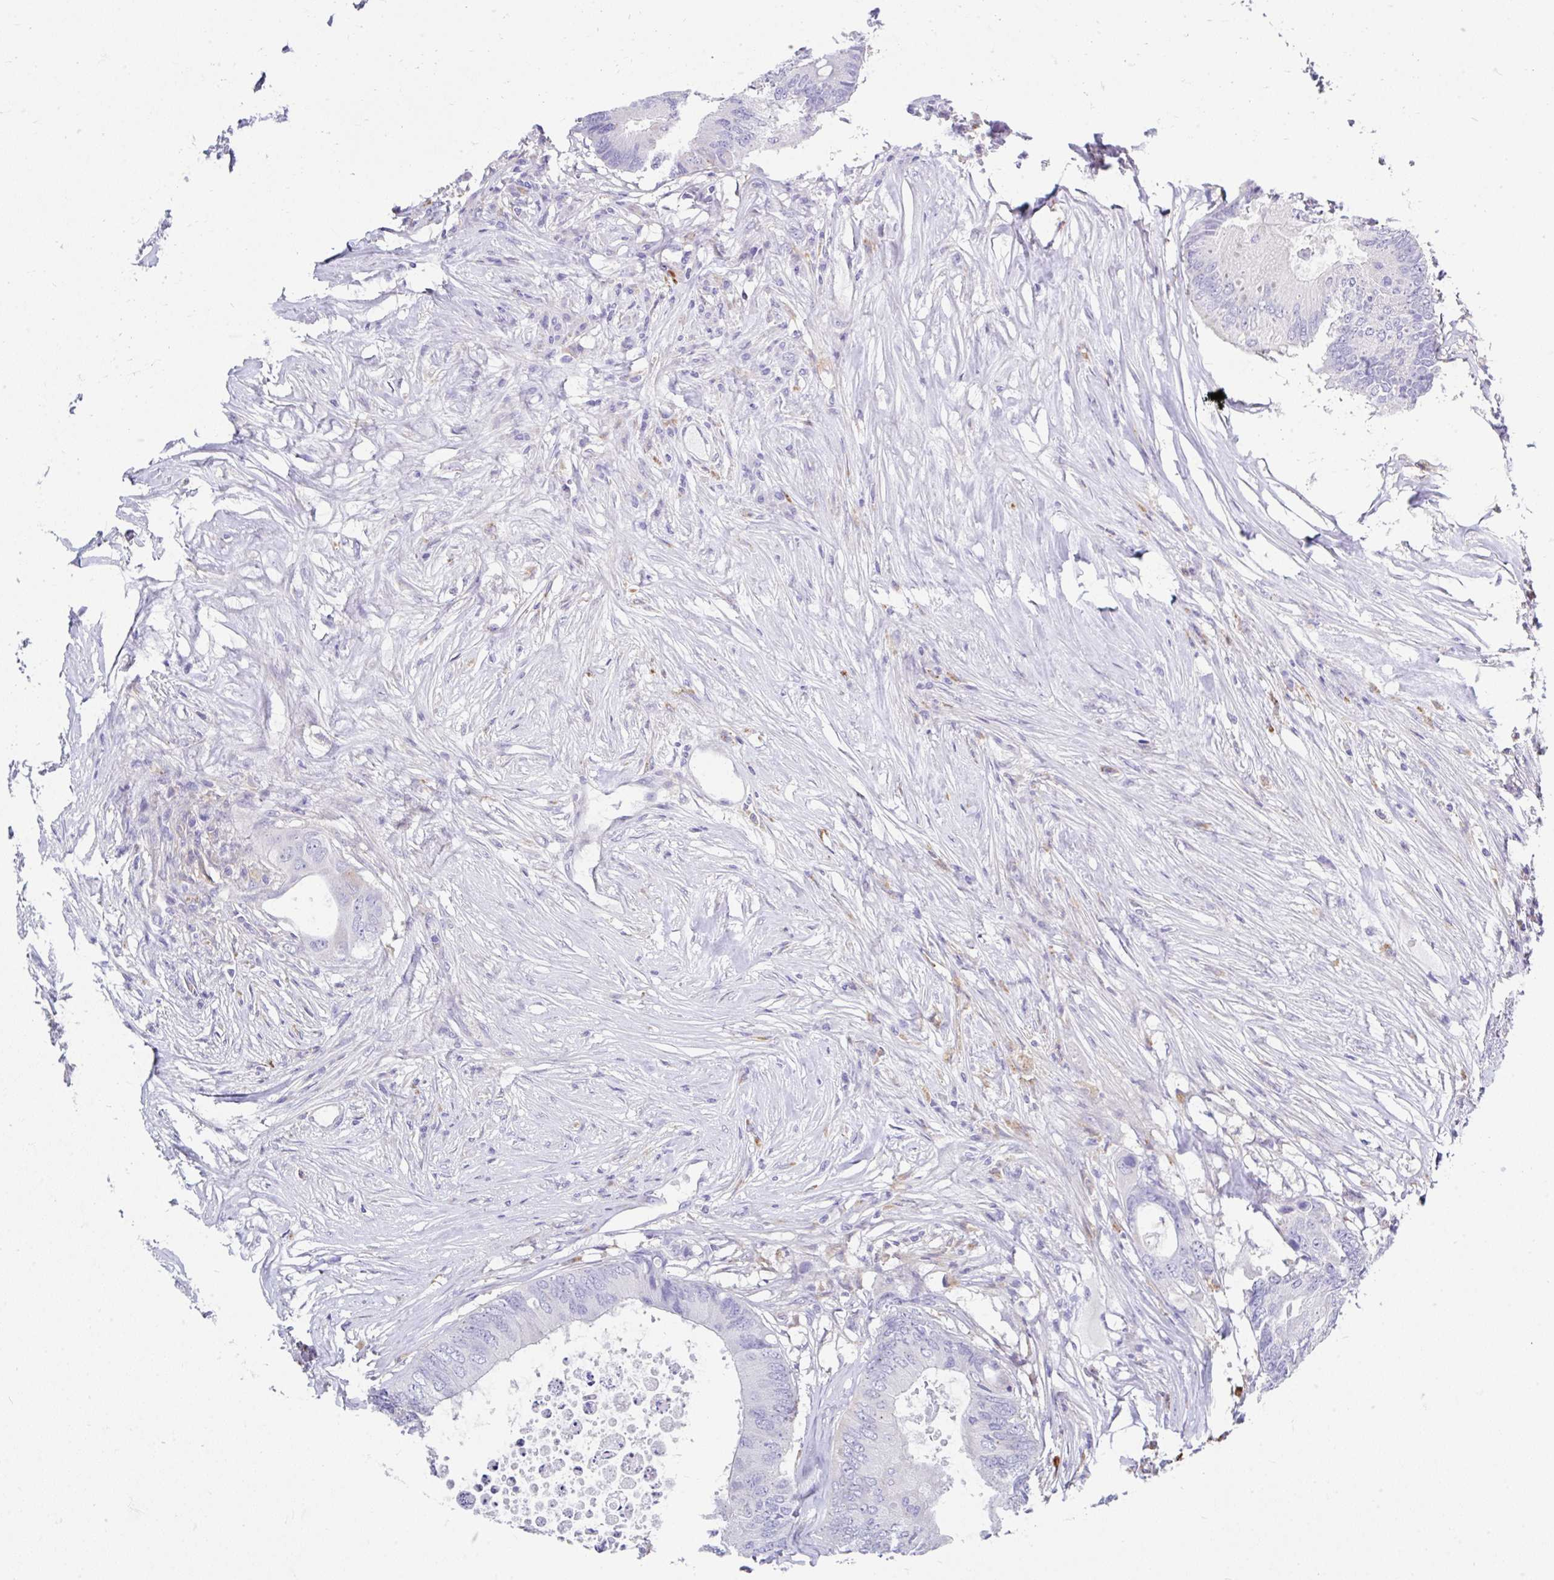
{"staining": {"intensity": "negative", "quantity": "none", "location": "none"}, "tissue": "colorectal cancer", "cell_type": "Tumor cells", "image_type": "cancer", "snomed": [{"axis": "morphology", "description": "Adenocarcinoma, NOS"}, {"axis": "topography", "description": "Colon"}], "caption": "There is no significant staining in tumor cells of colorectal cancer (adenocarcinoma).", "gene": "ZNF33A", "patient": {"sex": "male", "age": 71}}